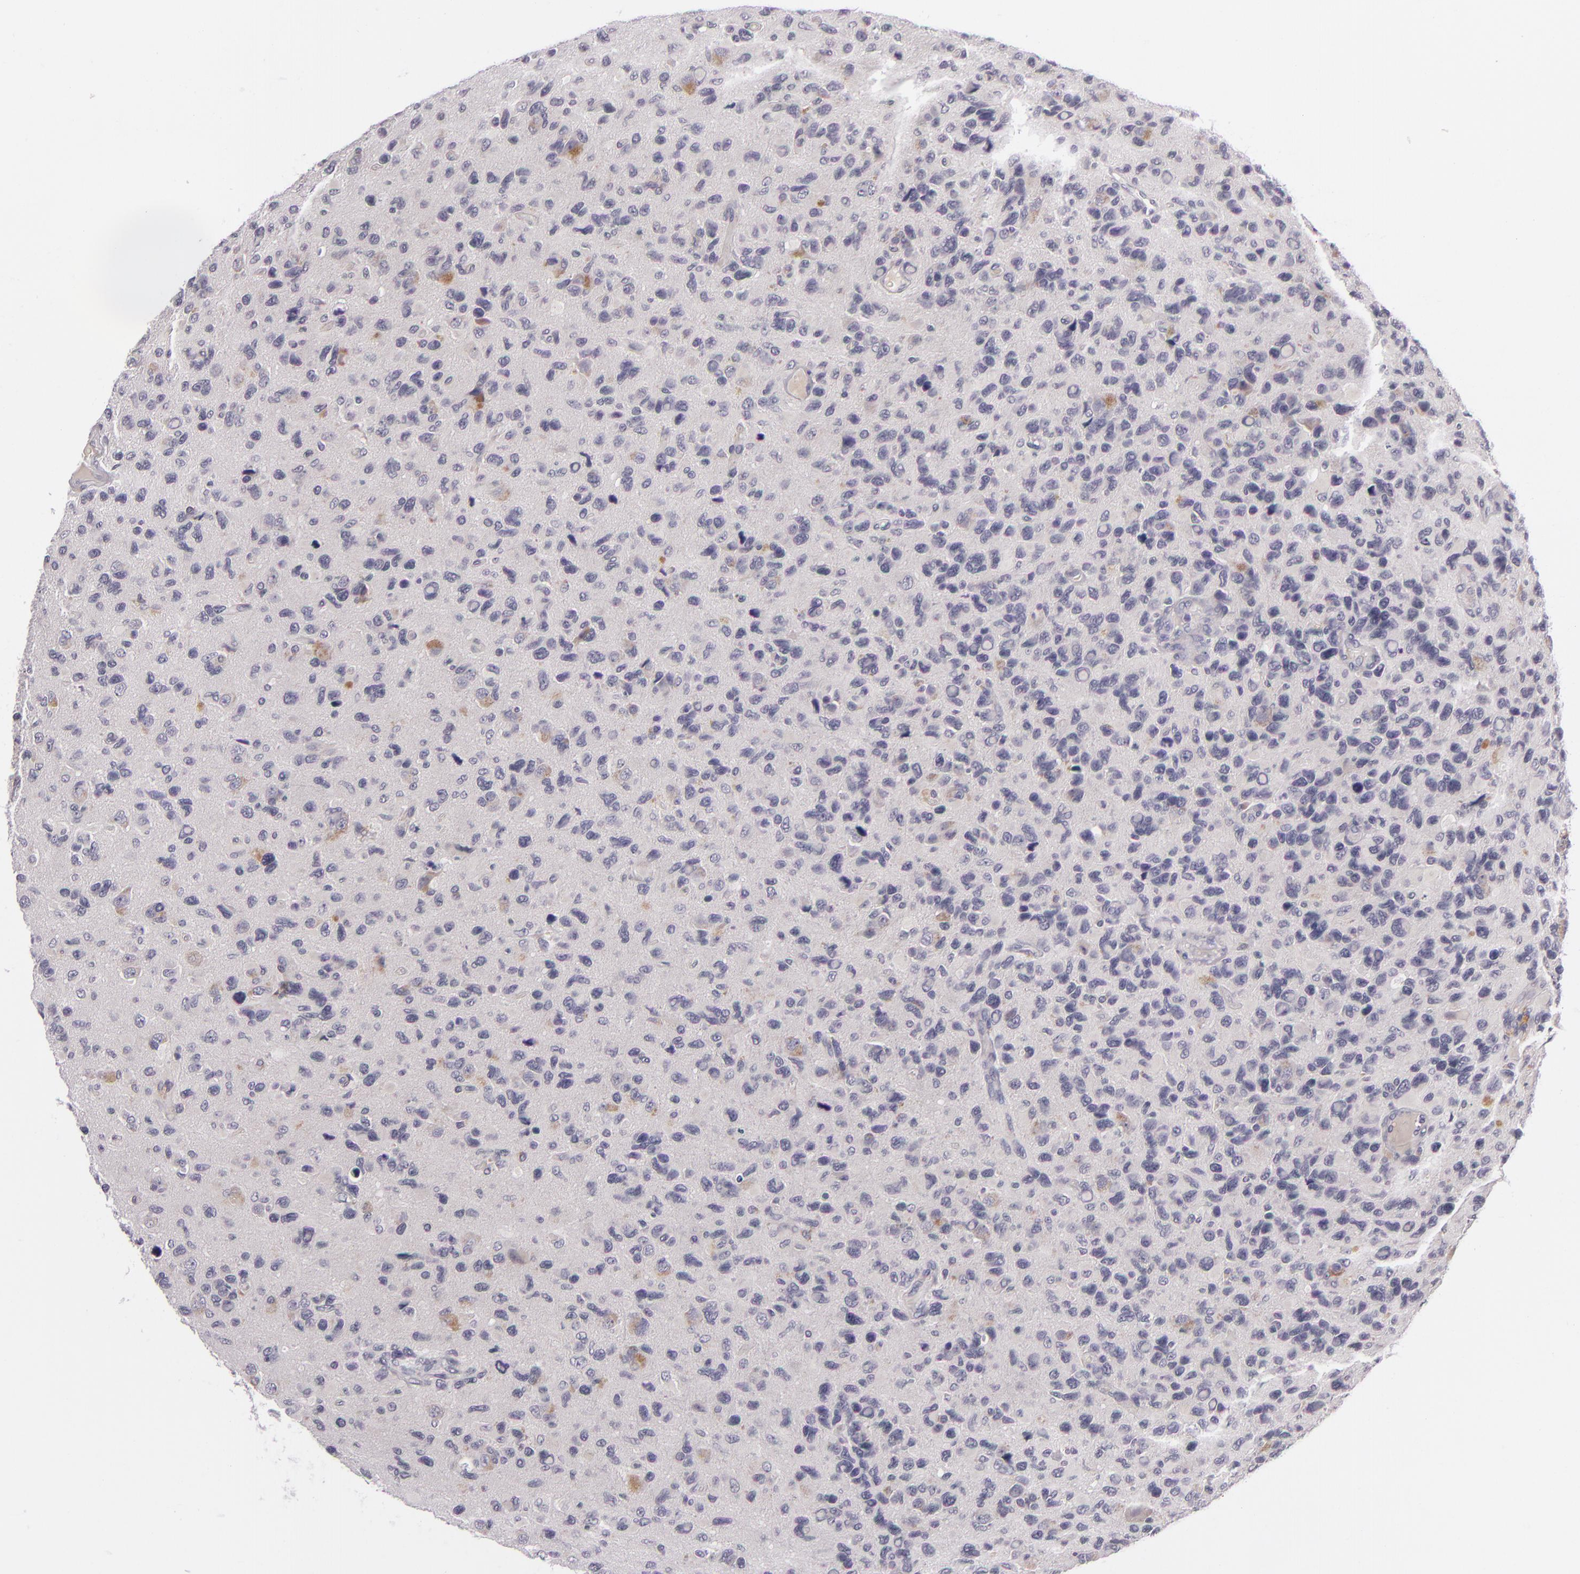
{"staining": {"intensity": "negative", "quantity": "none", "location": "none"}, "tissue": "glioma", "cell_type": "Tumor cells", "image_type": "cancer", "snomed": [{"axis": "morphology", "description": "Glioma, malignant, High grade"}, {"axis": "topography", "description": "Brain"}], "caption": "The image exhibits no significant positivity in tumor cells of high-grade glioma (malignant).", "gene": "DAG1", "patient": {"sex": "male", "age": 77}}